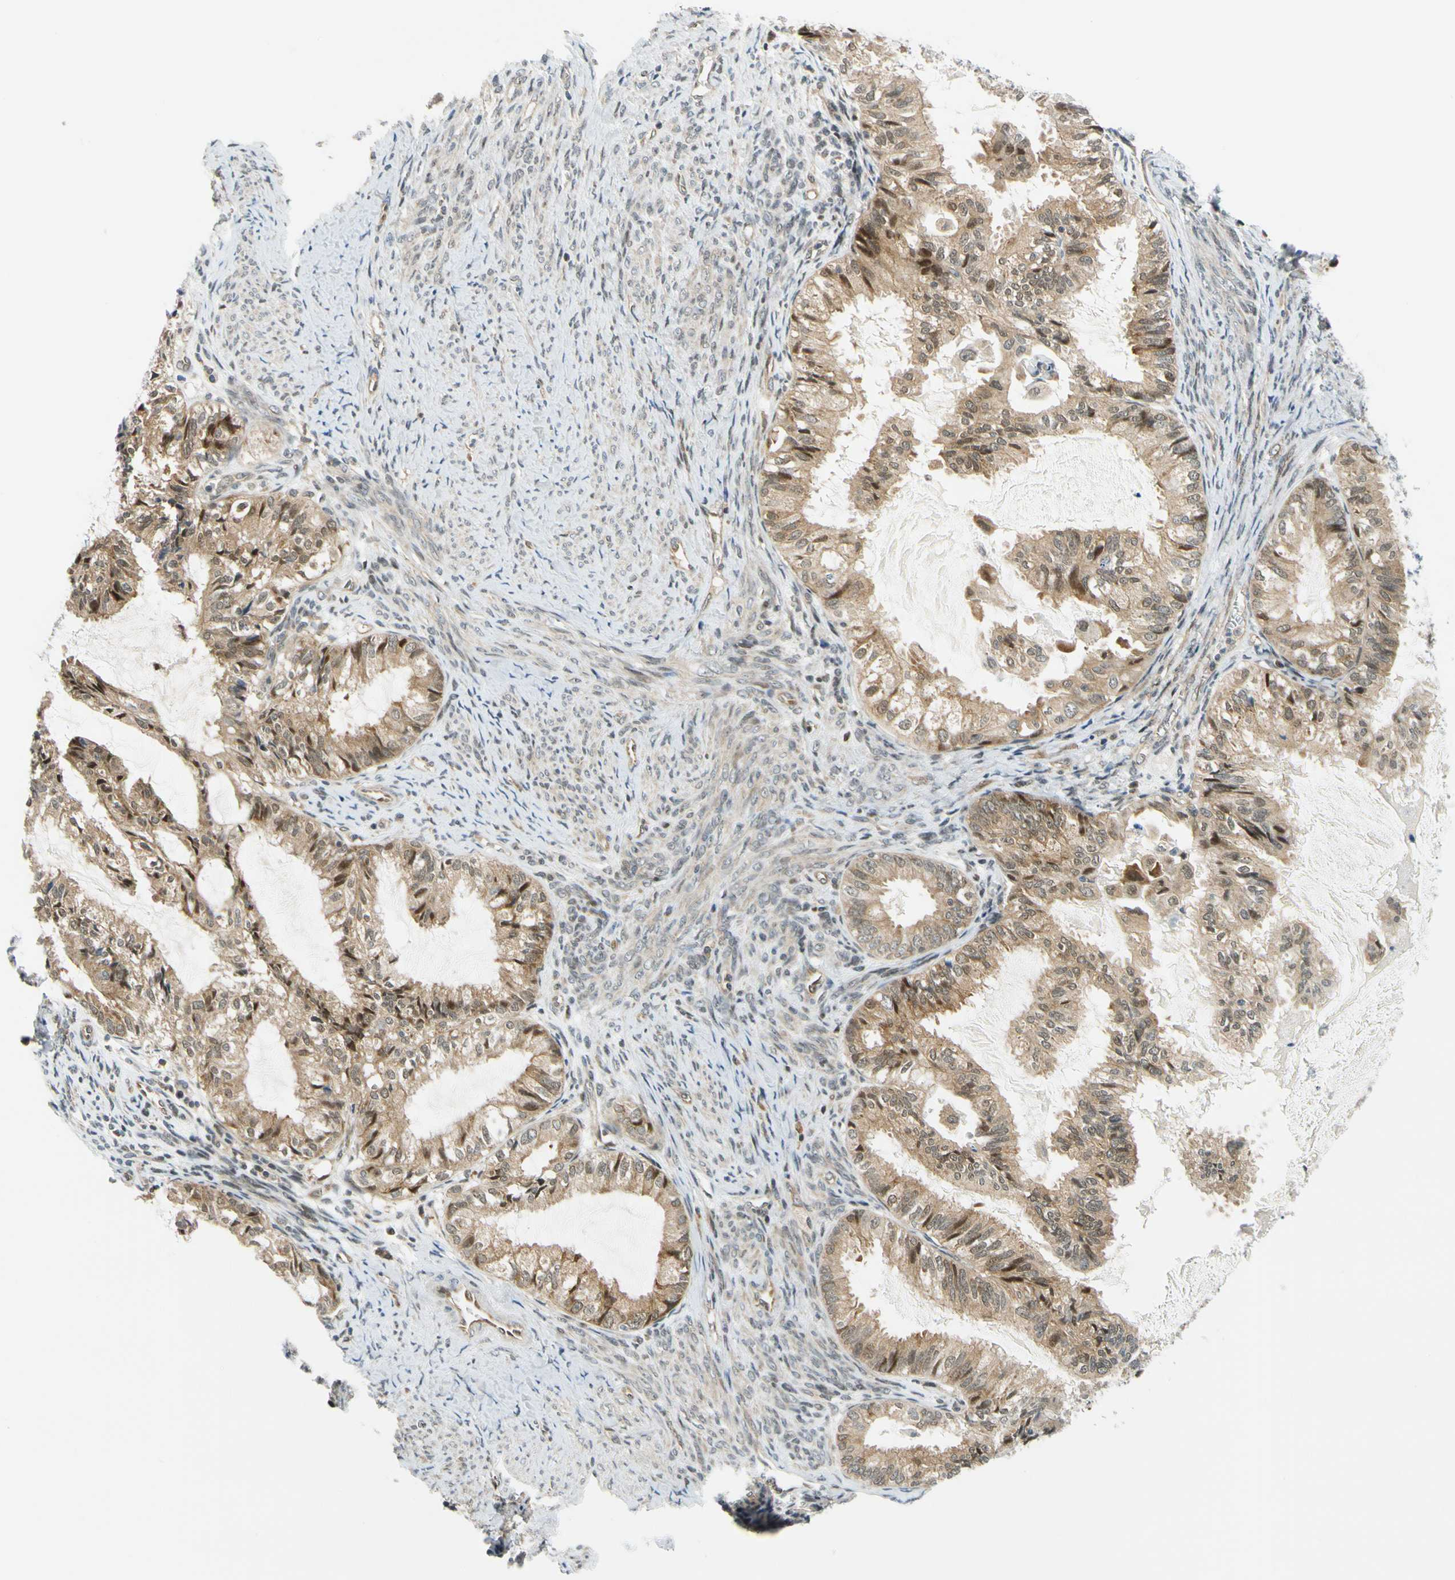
{"staining": {"intensity": "moderate", "quantity": ">75%", "location": "cytoplasmic/membranous,nuclear"}, "tissue": "cervical cancer", "cell_type": "Tumor cells", "image_type": "cancer", "snomed": [{"axis": "morphology", "description": "Normal tissue, NOS"}, {"axis": "morphology", "description": "Adenocarcinoma, NOS"}, {"axis": "topography", "description": "Cervix"}, {"axis": "topography", "description": "Endometrium"}], "caption": "A photomicrograph showing moderate cytoplasmic/membranous and nuclear positivity in approximately >75% of tumor cells in cervical cancer (adenocarcinoma), as visualized by brown immunohistochemical staining.", "gene": "MAPK9", "patient": {"sex": "female", "age": 86}}